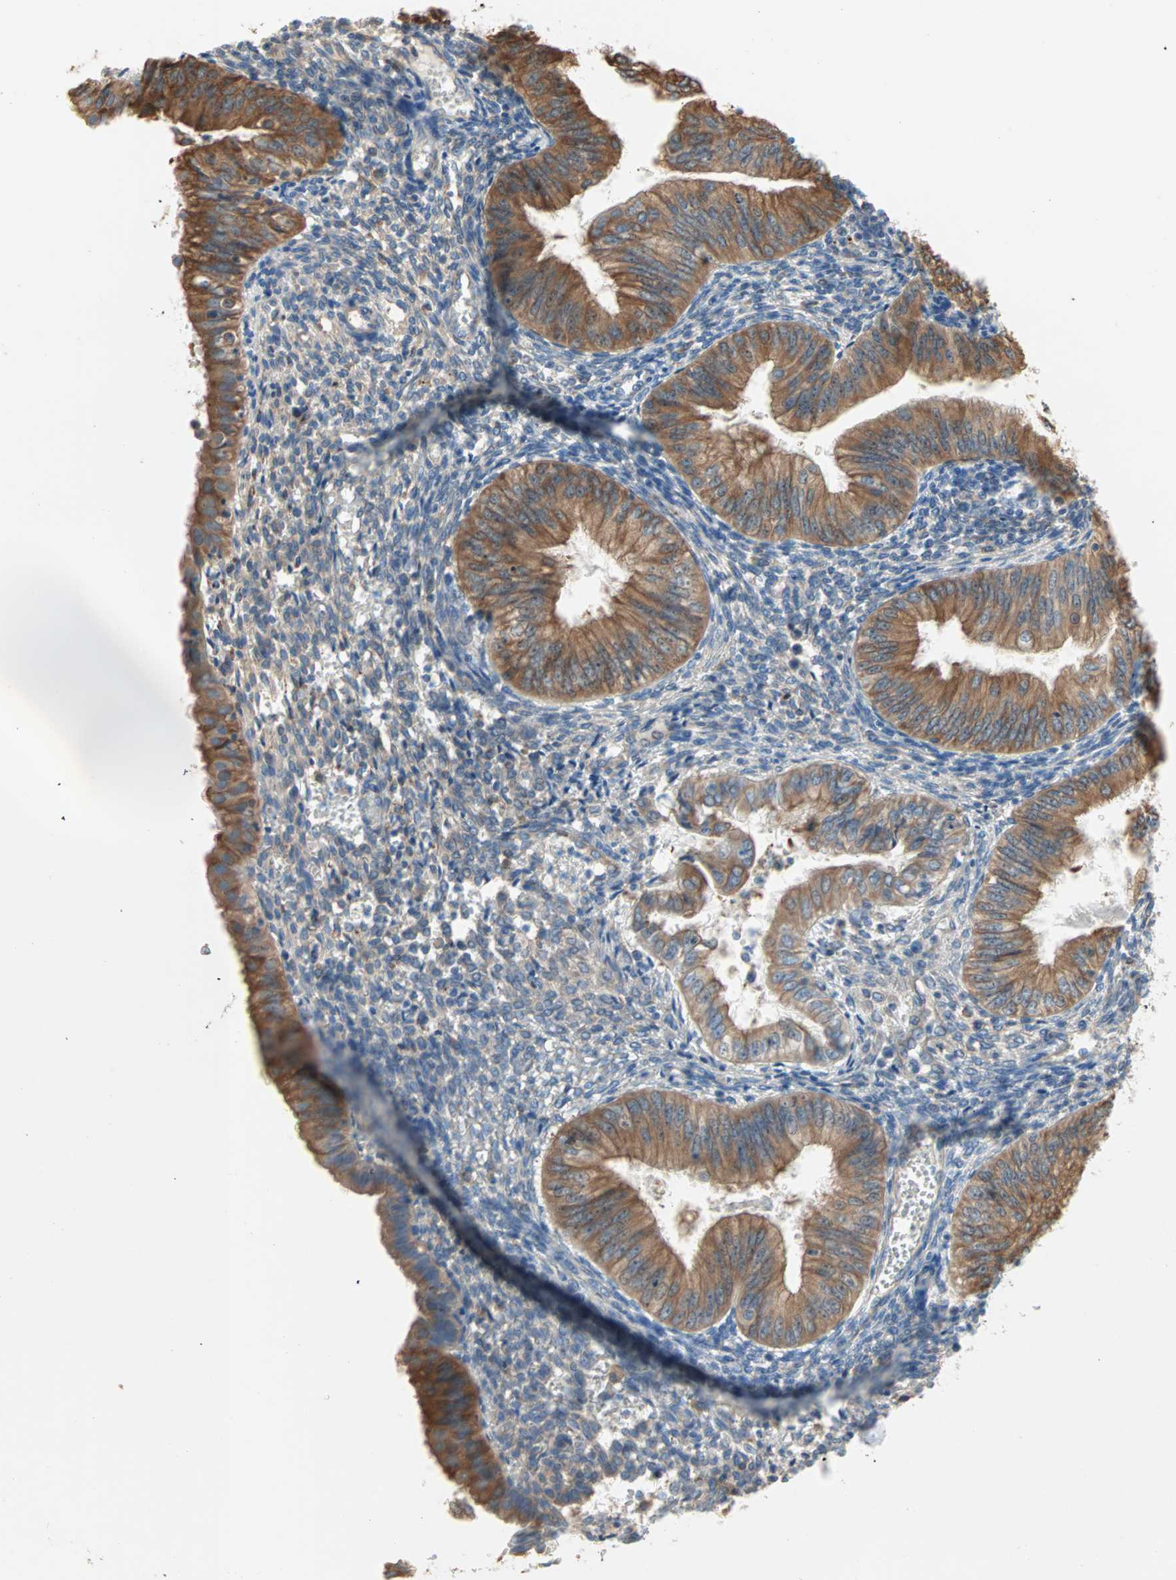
{"staining": {"intensity": "moderate", "quantity": ">75%", "location": "cytoplasmic/membranous"}, "tissue": "endometrial cancer", "cell_type": "Tumor cells", "image_type": "cancer", "snomed": [{"axis": "morphology", "description": "Normal tissue, NOS"}, {"axis": "morphology", "description": "Adenocarcinoma, NOS"}, {"axis": "topography", "description": "Endometrium"}], "caption": "IHC histopathology image of neoplastic tissue: endometrial cancer (adenocarcinoma) stained using IHC shows medium levels of moderate protein expression localized specifically in the cytoplasmic/membranous of tumor cells, appearing as a cytoplasmic/membranous brown color.", "gene": "PLCXD1", "patient": {"sex": "female", "age": 53}}